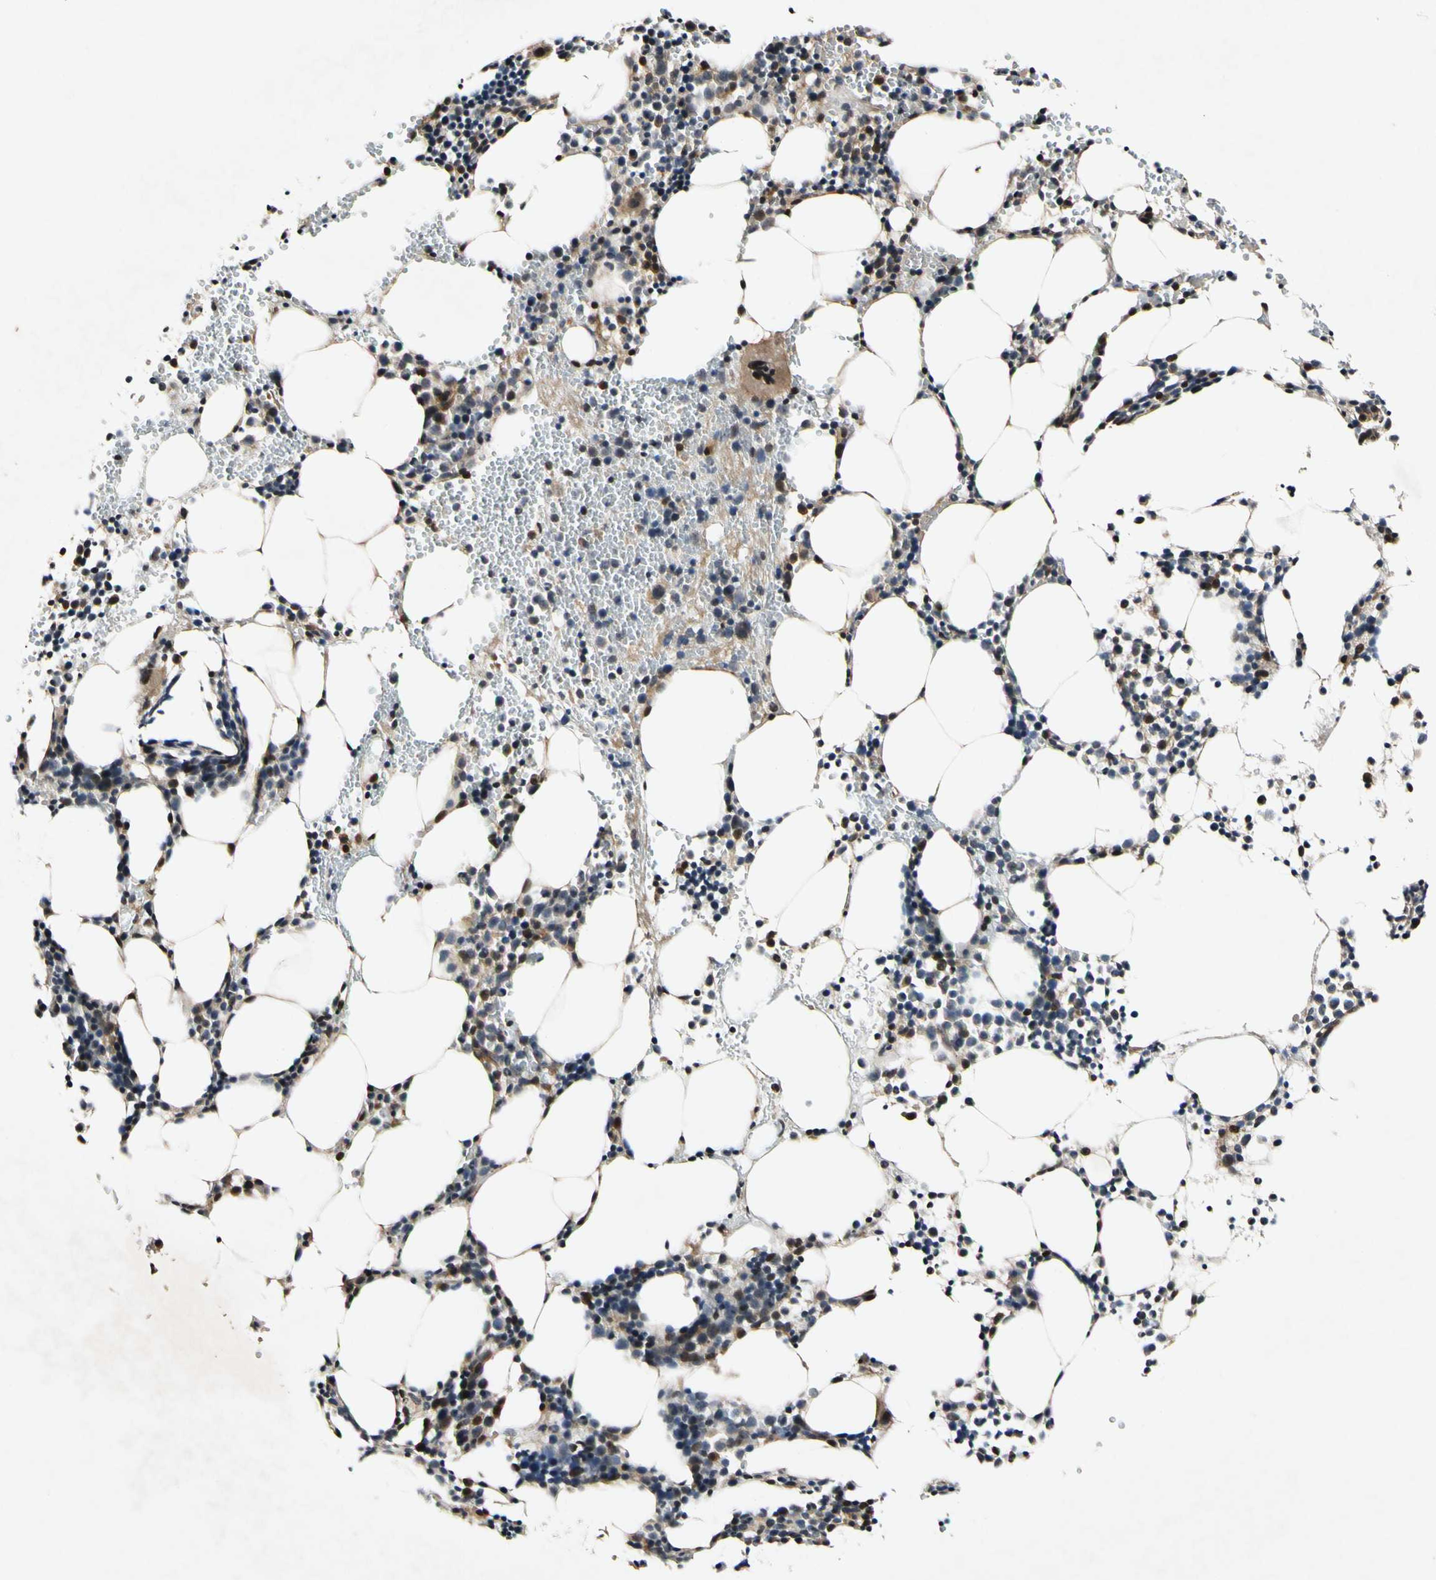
{"staining": {"intensity": "moderate", "quantity": "<25%", "location": "cytoplasmic/membranous,nuclear"}, "tissue": "bone marrow", "cell_type": "Hematopoietic cells", "image_type": "normal", "snomed": [{"axis": "morphology", "description": "Normal tissue, NOS"}, {"axis": "morphology", "description": "Inflammation, NOS"}, {"axis": "topography", "description": "Bone marrow"}], "caption": "A micrograph of human bone marrow stained for a protein demonstrates moderate cytoplasmic/membranous,nuclear brown staining in hematopoietic cells. The protein is stained brown, and the nuclei are stained in blue (DAB (3,3'-diaminobenzidine) IHC with brightfield microscopy, high magnification).", "gene": "CSNK1E", "patient": {"sex": "male", "age": 42}}